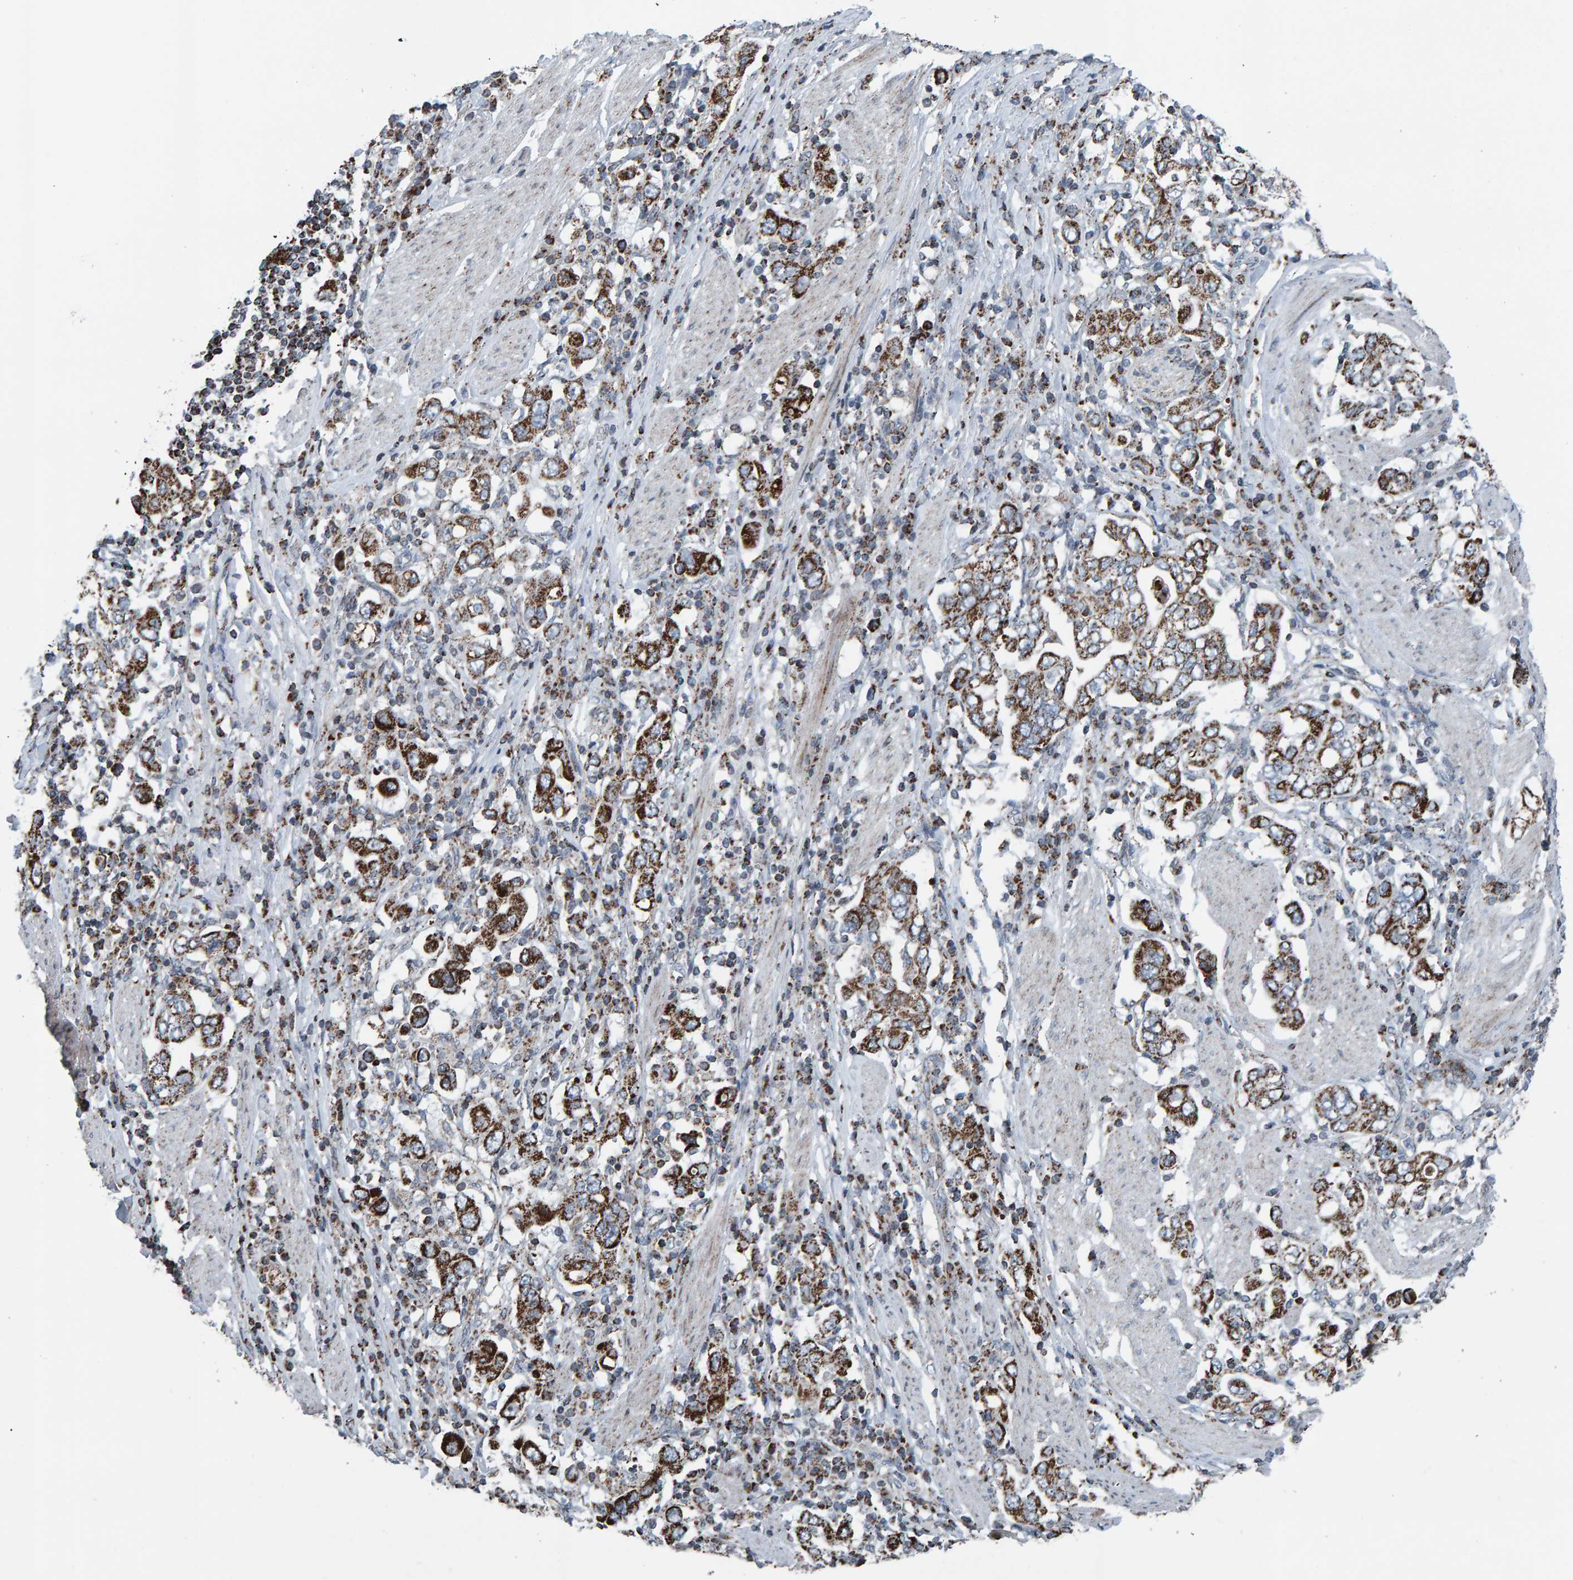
{"staining": {"intensity": "strong", "quantity": "25%-75%", "location": "cytoplasmic/membranous"}, "tissue": "stomach cancer", "cell_type": "Tumor cells", "image_type": "cancer", "snomed": [{"axis": "morphology", "description": "Adenocarcinoma, NOS"}, {"axis": "topography", "description": "Stomach, upper"}], "caption": "Immunohistochemical staining of human adenocarcinoma (stomach) shows high levels of strong cytoplasmic/membranous expression in approximately 25%-75% of tumor cells.", "gene": "ZNF48", "patient": {"sex": "male", "age": 62}}